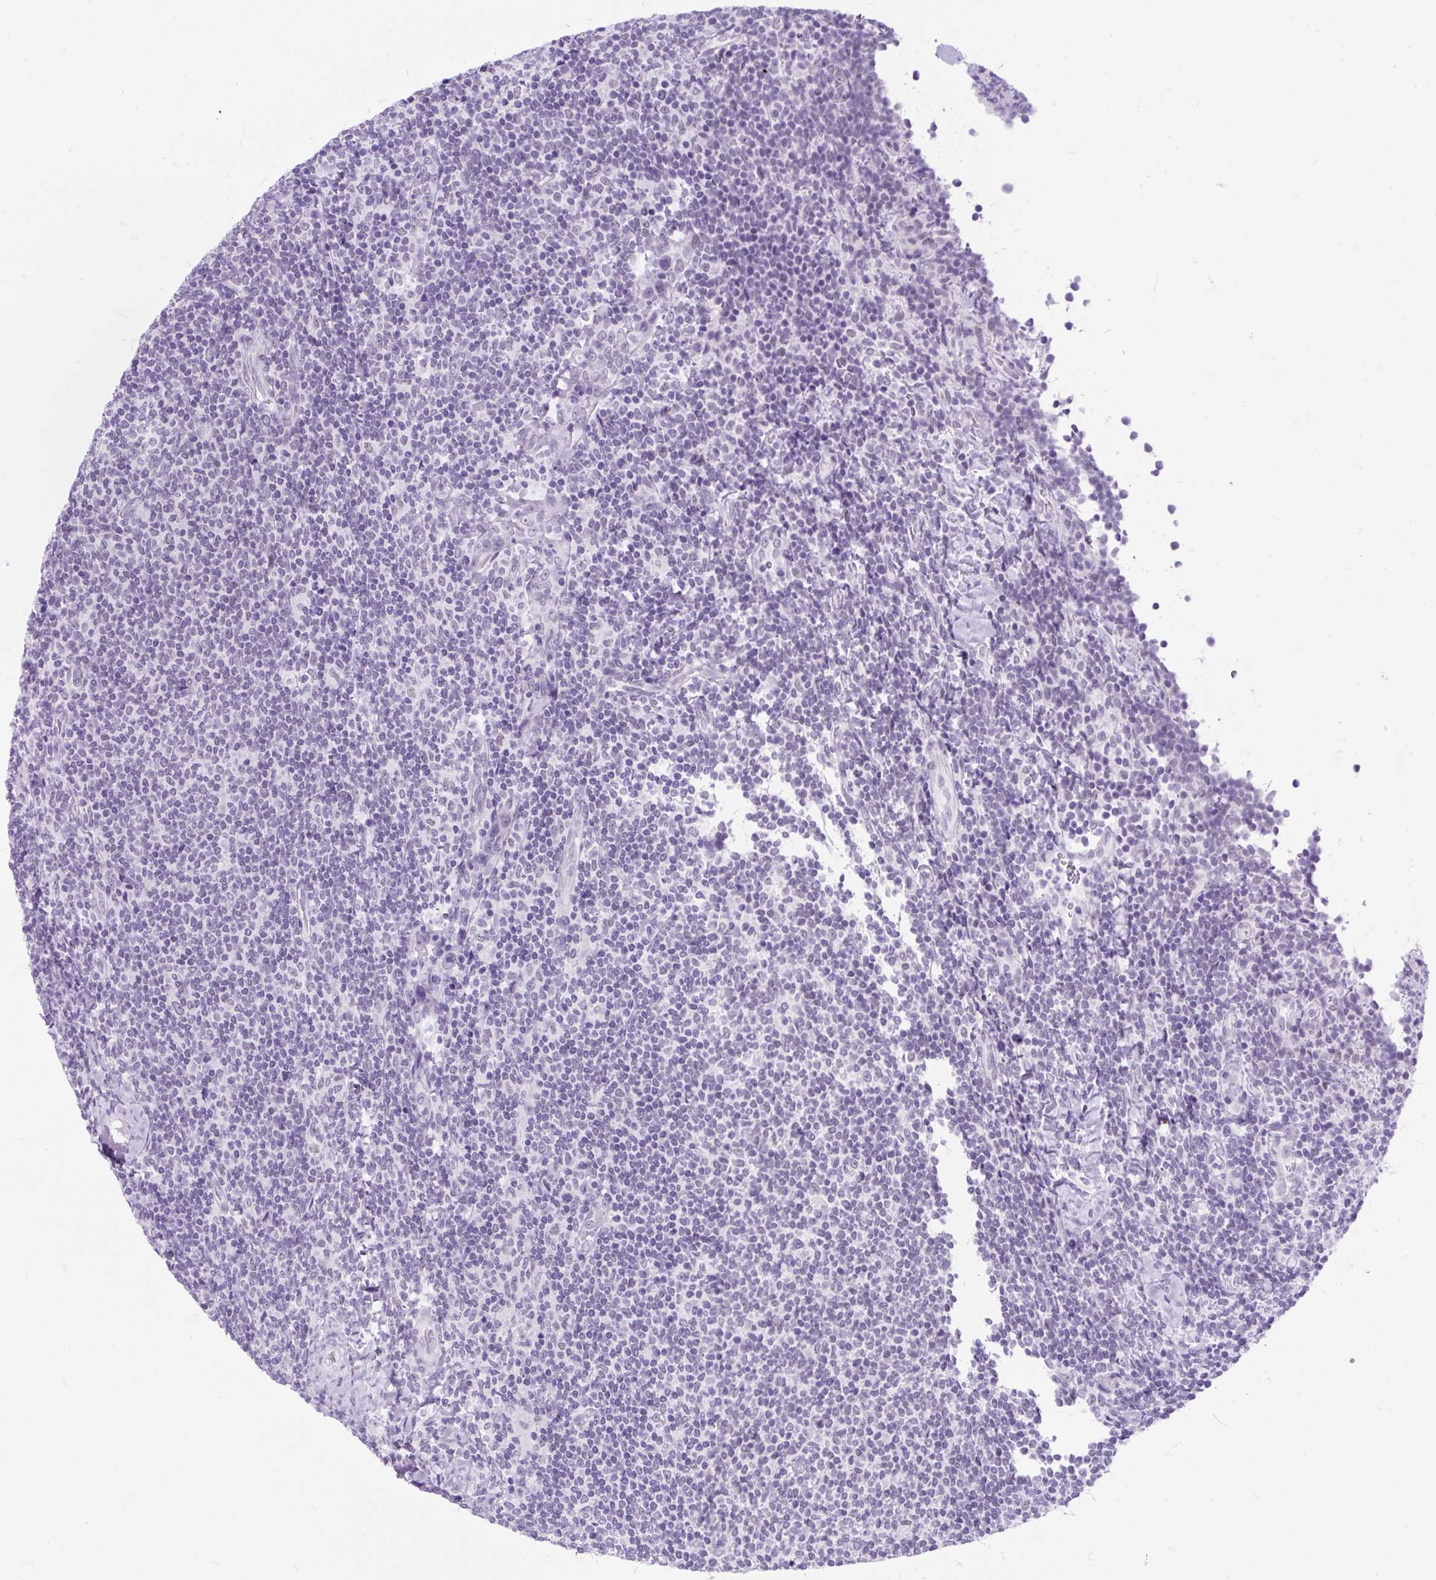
{"staining": {"intensity": "negative", "quantity": "none", "location": "none"}, "tissue": "lymphoma", "cell_type": "Tumor cells", "image_type": "cancer", "snomed": [{"axis": "morphology", "description": "Malignant lymphoma, non-Hodgkin's type, Low grade"}, {"axis": "topography", "description": "Lymph node"}], "caption": "Human malignant lymphoma, non-Hodgkin's type (low-grade) stained for a protein using immunohistochemistry (IHC) displays no staining in tumor cells.", "gene": "SCGB1A1", "patient": {"sex": "male", "age": 52}}